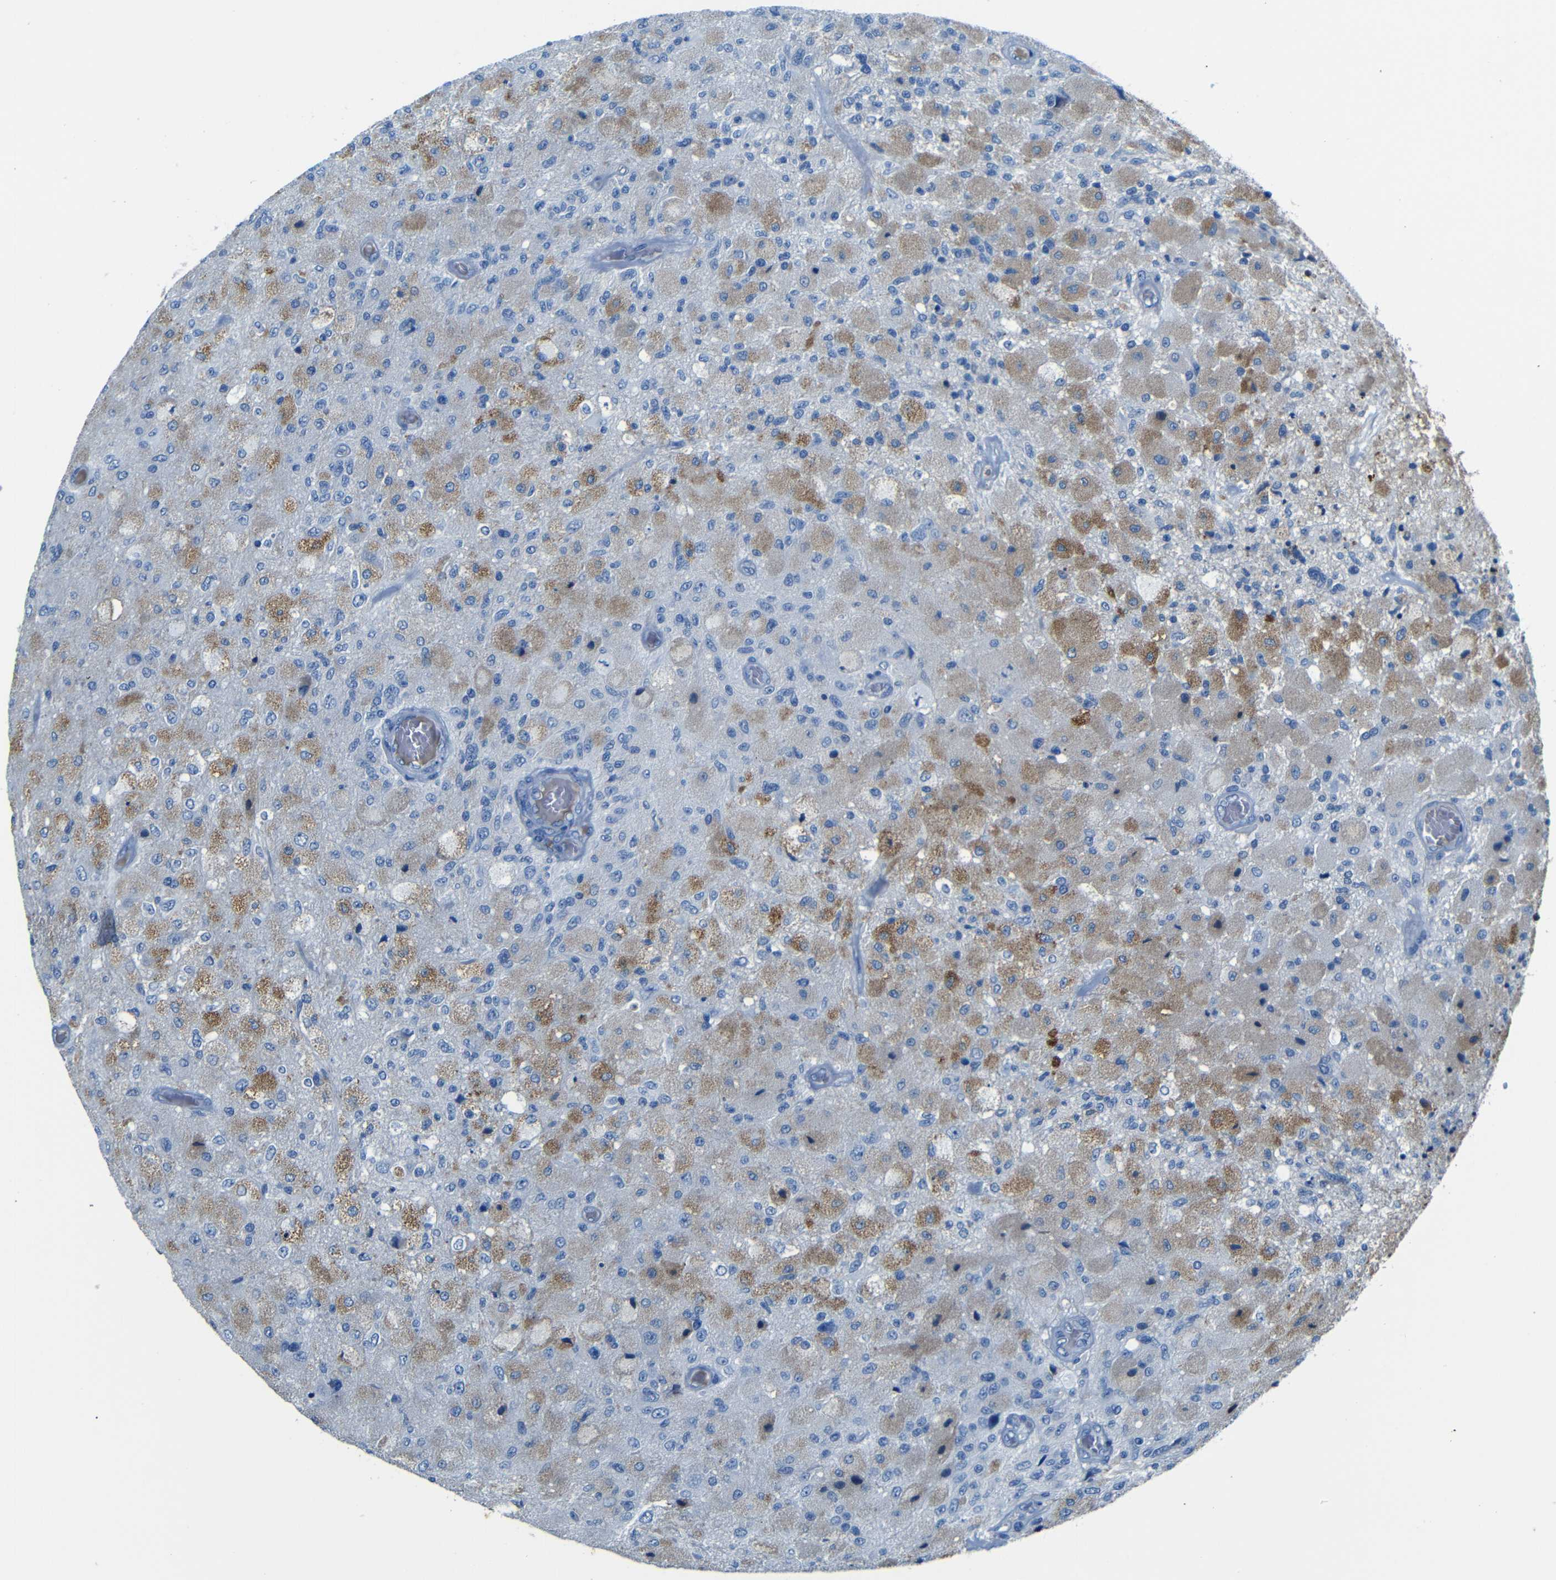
{"staining": {"intensity": "moderate", "quantity": "25%-75%", "location": "cytoplasmic/membranous"}, "tissue": "glioma", "cell_type": "Tumor cells", "image_type": "cancer", "snomed": [{"axis": "morphology", "description": "Normal tissue, NOS"}, {"axis": "morphology", "description": "Glioma, malignant, High grade"}, {"axis": "topography", "description": "Cerebral cortex"}], "caption": "This photomicrograph demonstrates immunohistochemistry staining of human glioma, with medium moderate cytoplasmic/membranous expression in about 25%-75% of tumor cells.", "gene": "SERPINA1", "patient": {"sex": "male", "age": 77}}